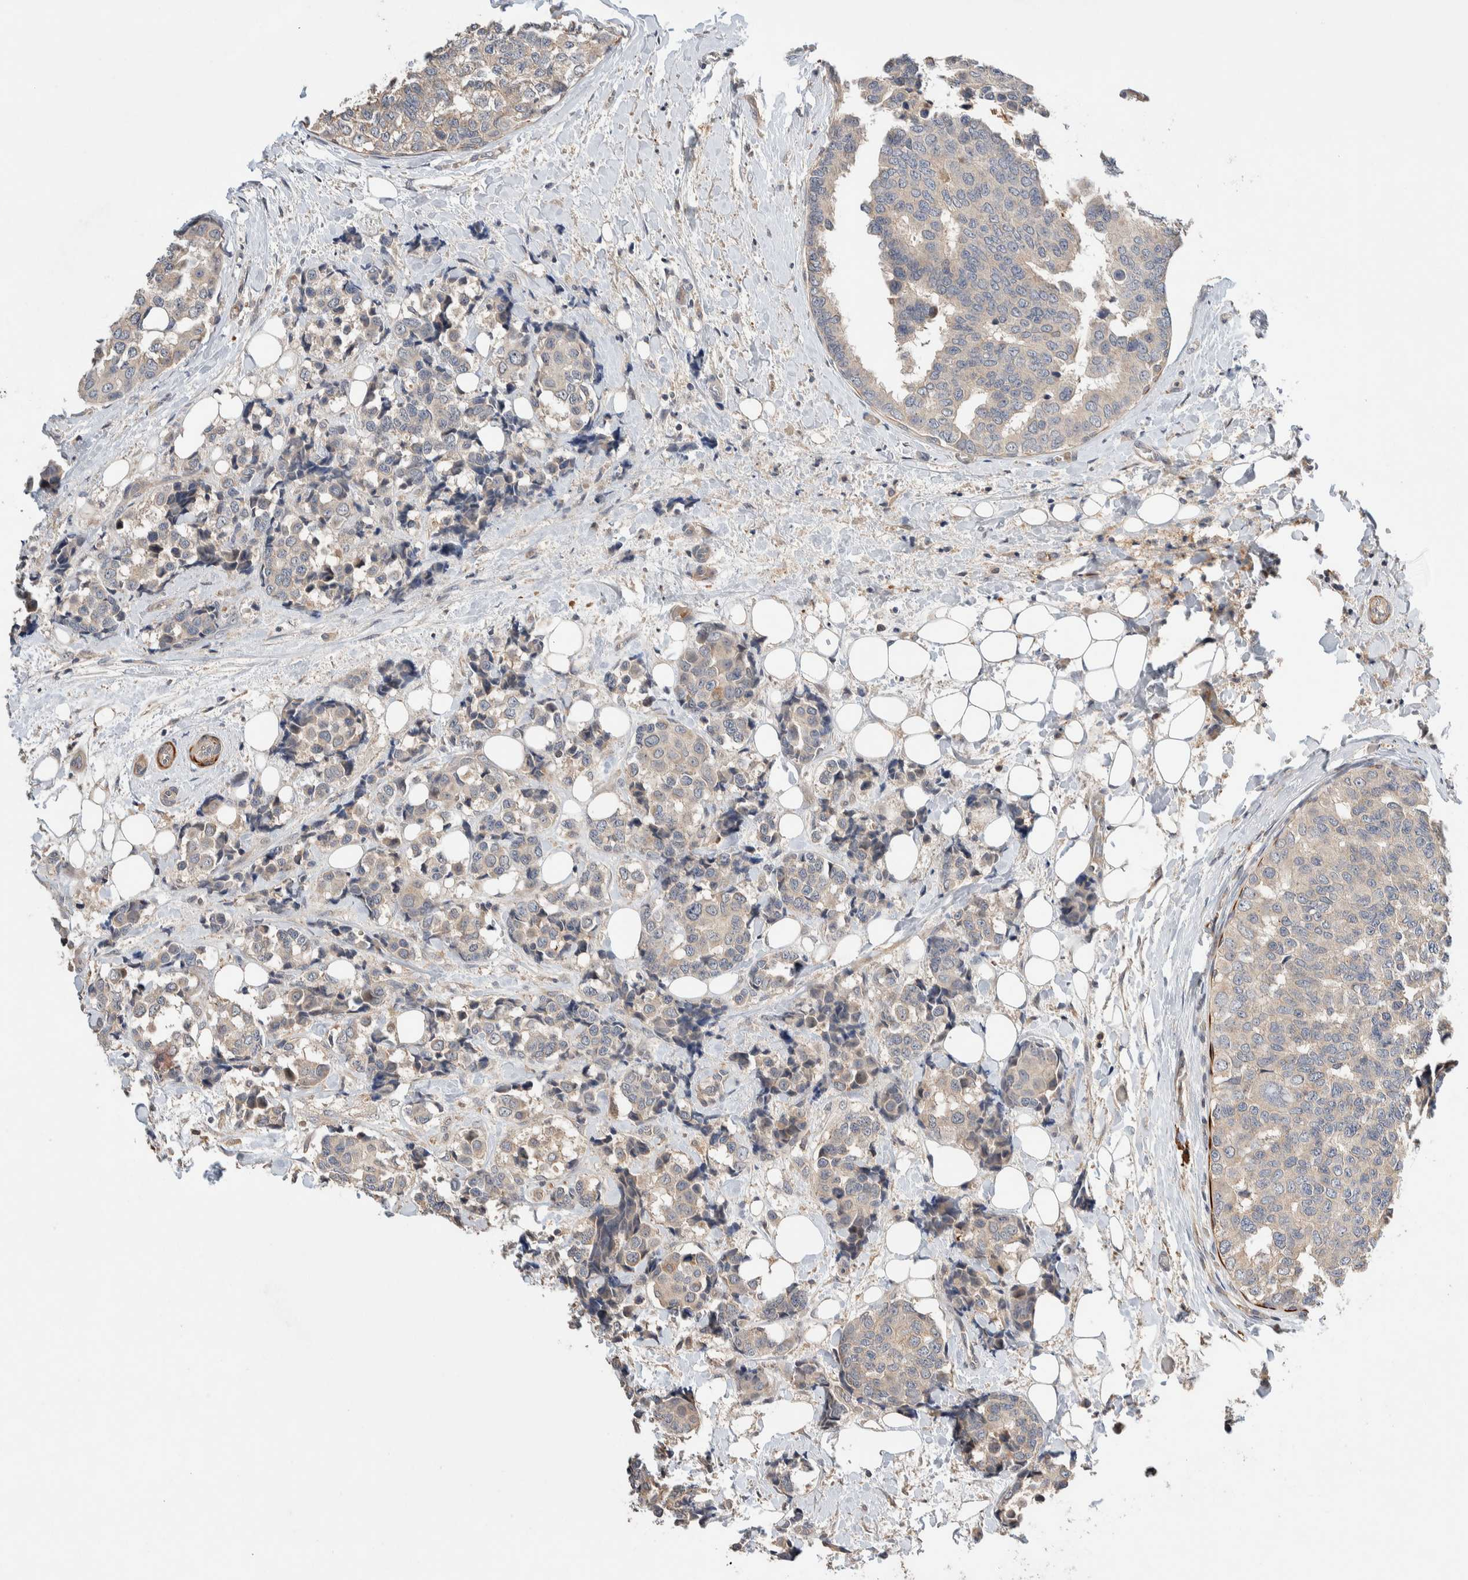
{"staining": {"intensity": "negative", "quantity": "none", "location": "none"}, "tissue": "breast cancer", "cell_type": "Tumor cells", "image_type": "cancer", "snomed": [{"axis": "morphology", "description": "Normal tissue, NOS"}, {"axis": "morphology", "description": "Duct carcinoma"}, {"axis": "topography", "description": "Breast"}], "caption": "IHC histopathology image of human intraductal carcinoma (breast) stained for a protein (brown), which displays no positivity in tumor cells.", "gene": "WDR91", "patient": {"sex": "female", "age": 43}}